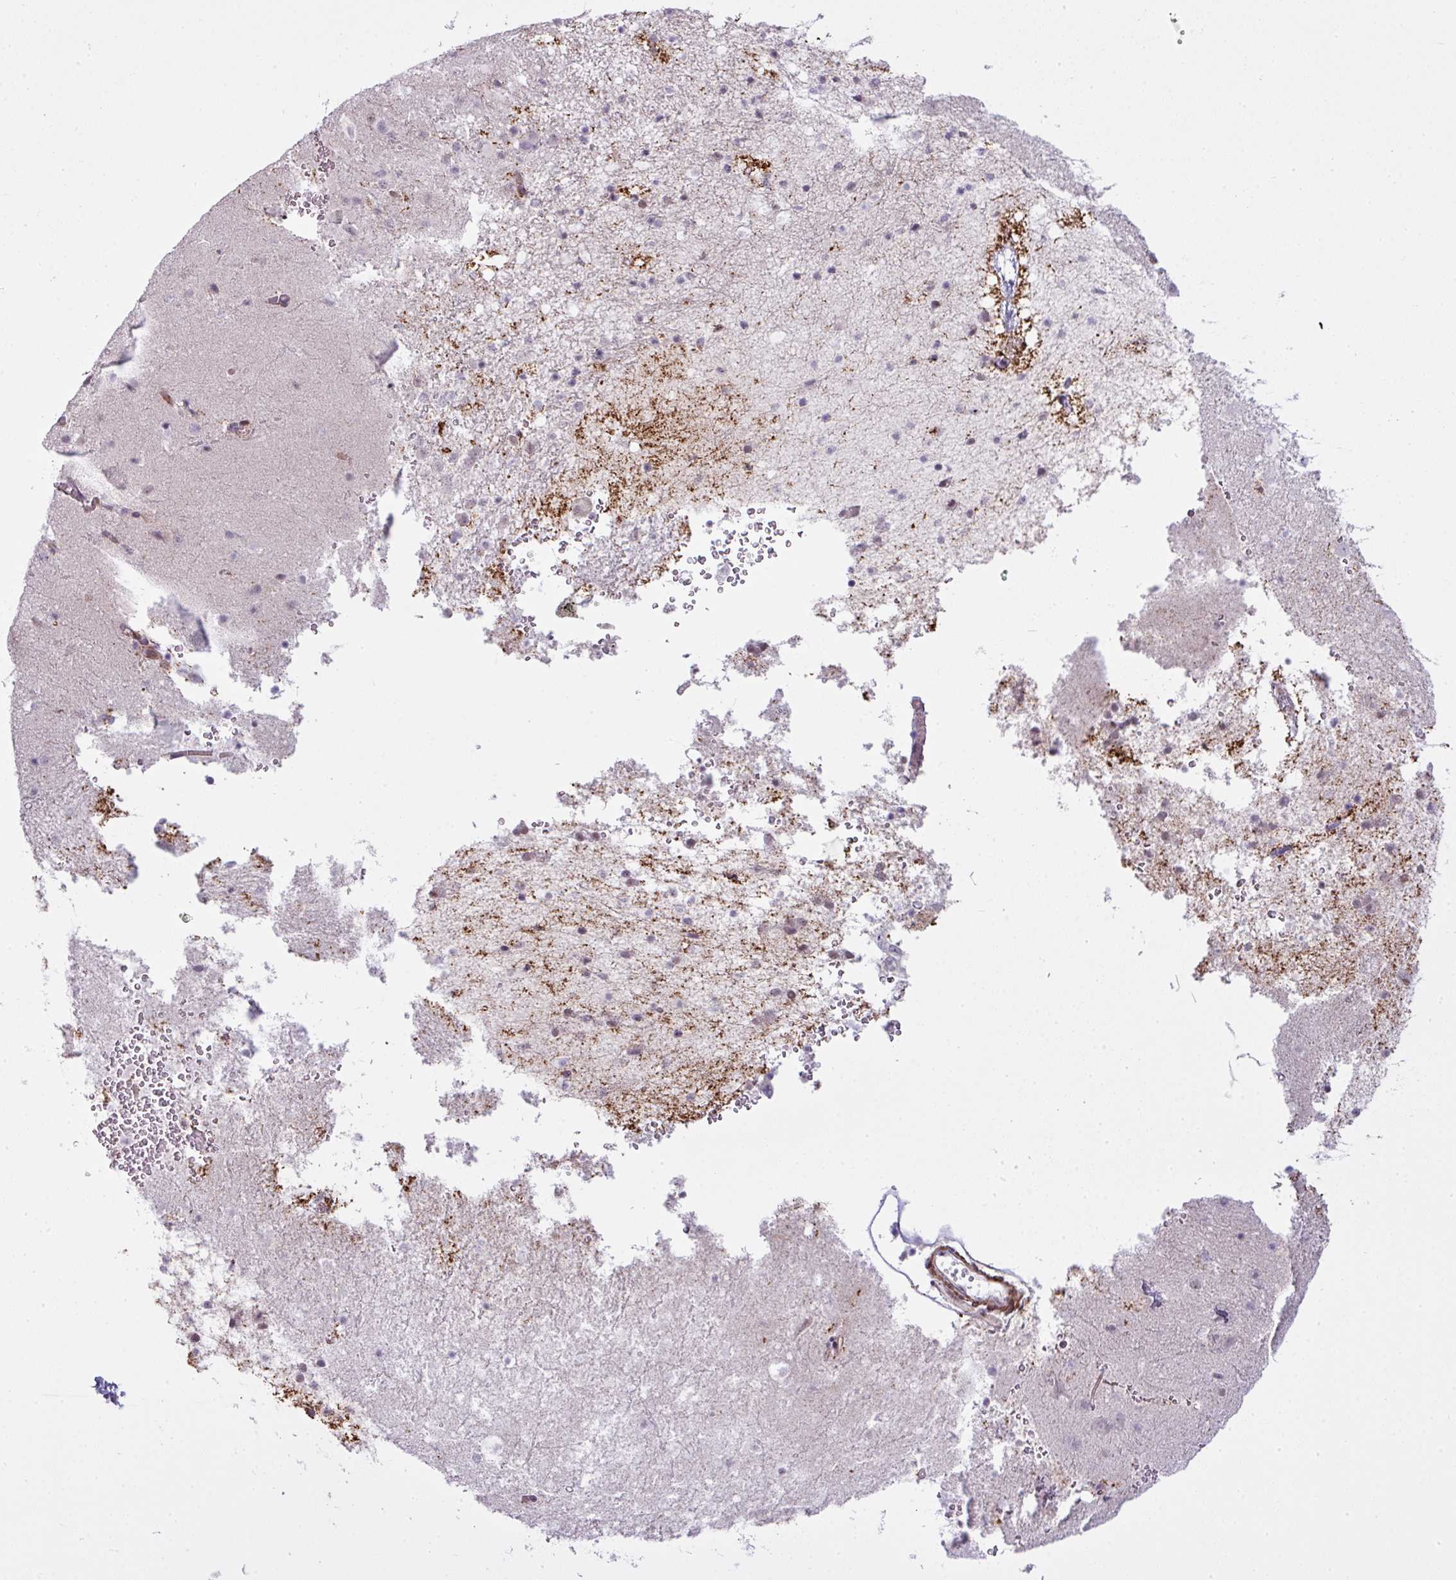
{"staining": {"intensity": "negative", "quantity": "none", "location": "none"}, "tissue": "caudate", "cell_type": "Glial cells", "image_type": "normal", "snomed": [{"axis": "morphology", "description": "Normal tissue, NOS"}, {"axis": "topography", "description": "Lateral ventricle wall"}], "caption": "The immunohistochemistry (IHC) image has no significant staining in glial cells of caudate.", "gene": "ZNF688", "patient": {"sex": "male", "age": 37}}